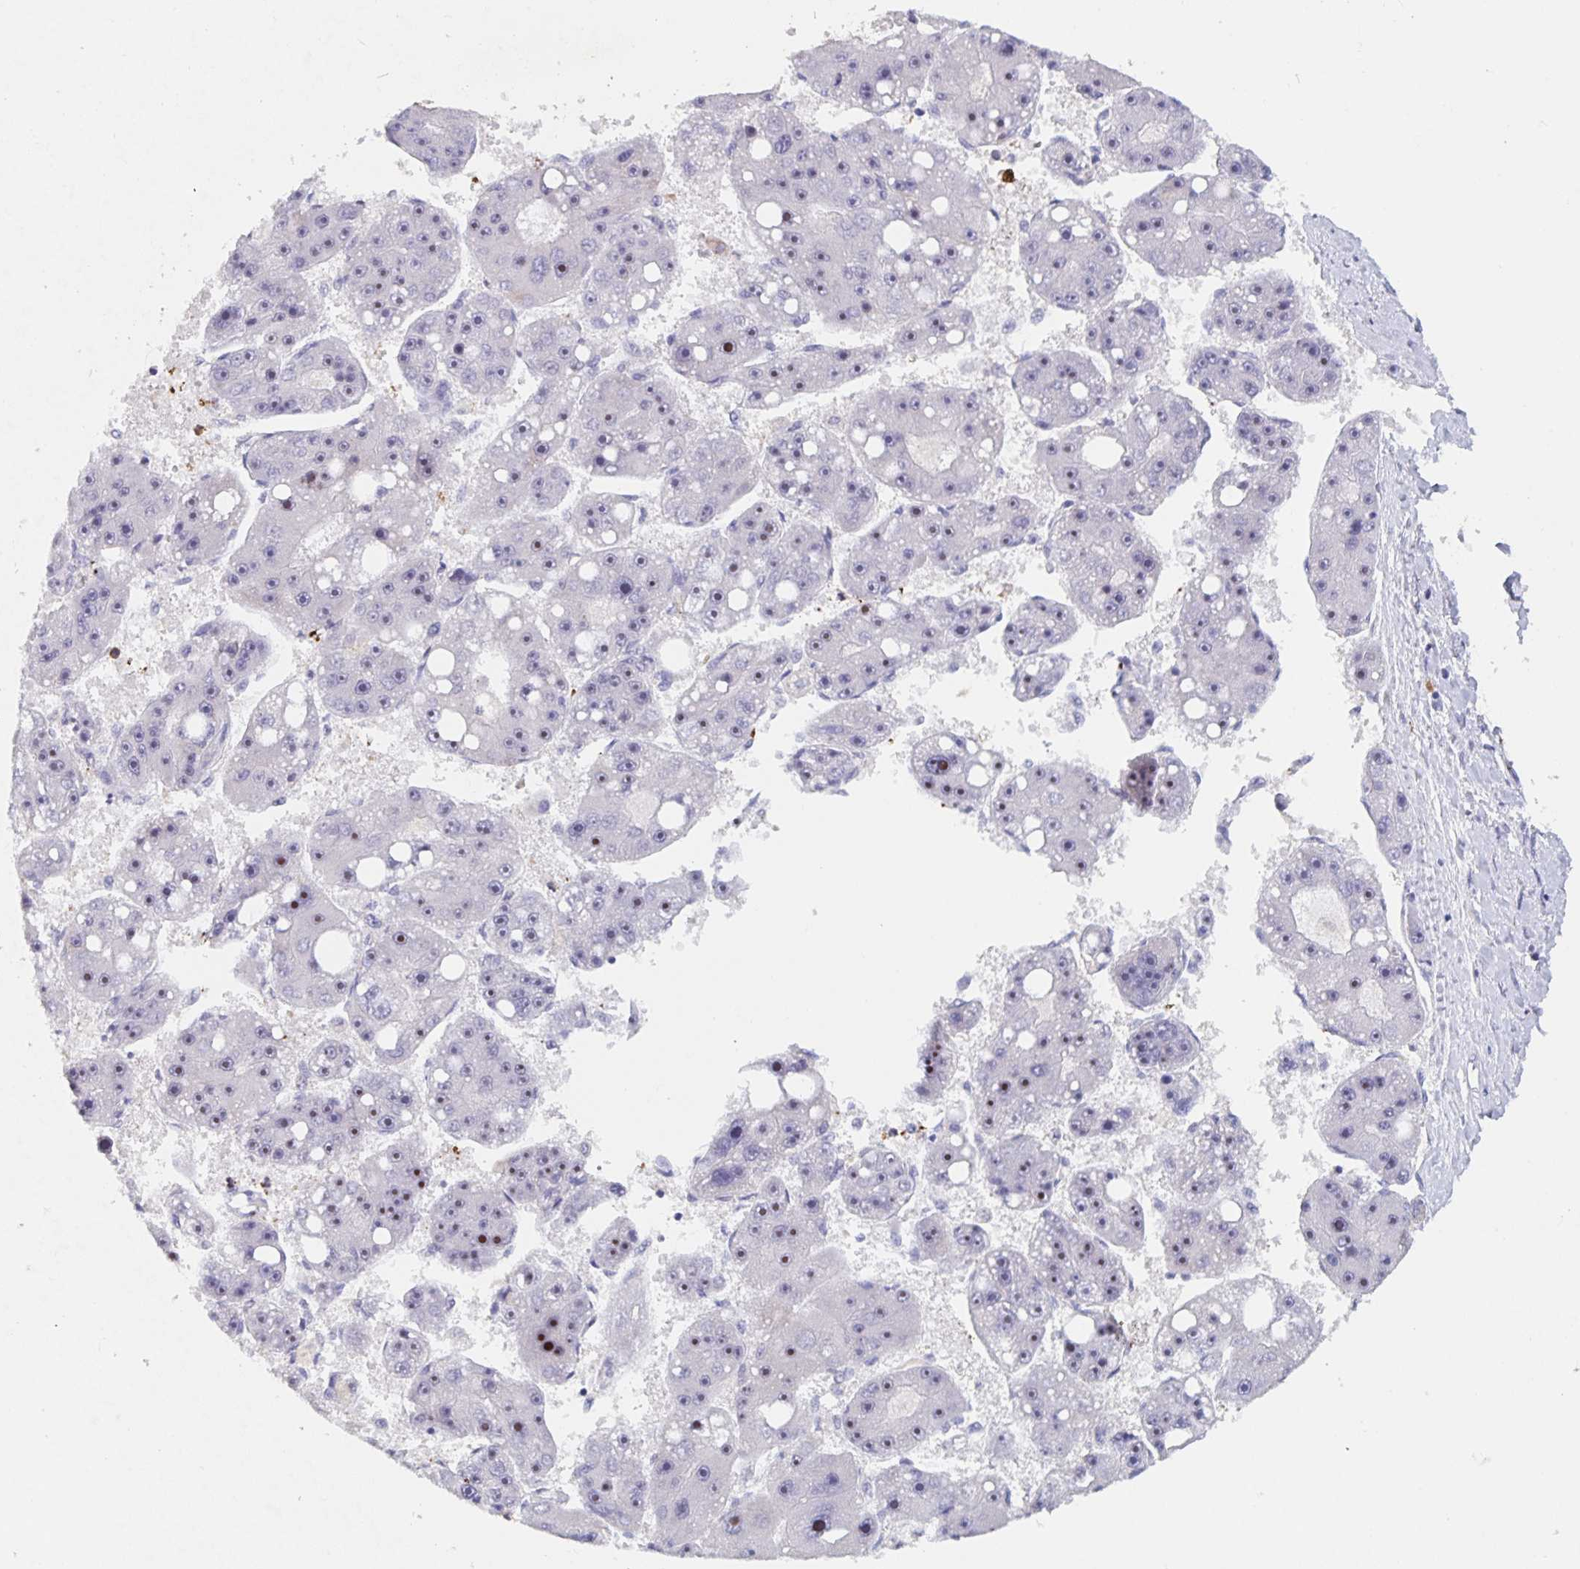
{"staining": {"intensity": "moderate", "quantity": "<25%", "location": "nuclear"}, "tissue": "liver cancer", "cell_type": "Tumor cells", "image_type": "cancer", "snomed": [{"axis": "morphology", "description": "Carcinoma, Hepatocellular, NOS"}, {"axis": "topography", "description": "Liver"}], "caption": "This is an image of IHC staining of liver hepatocellular carcinoma, which shows moderate staining in the nuclear of tumor cells.", "gene": "CDC42BPG", "patient": {"sex": "female", "age": 61}}